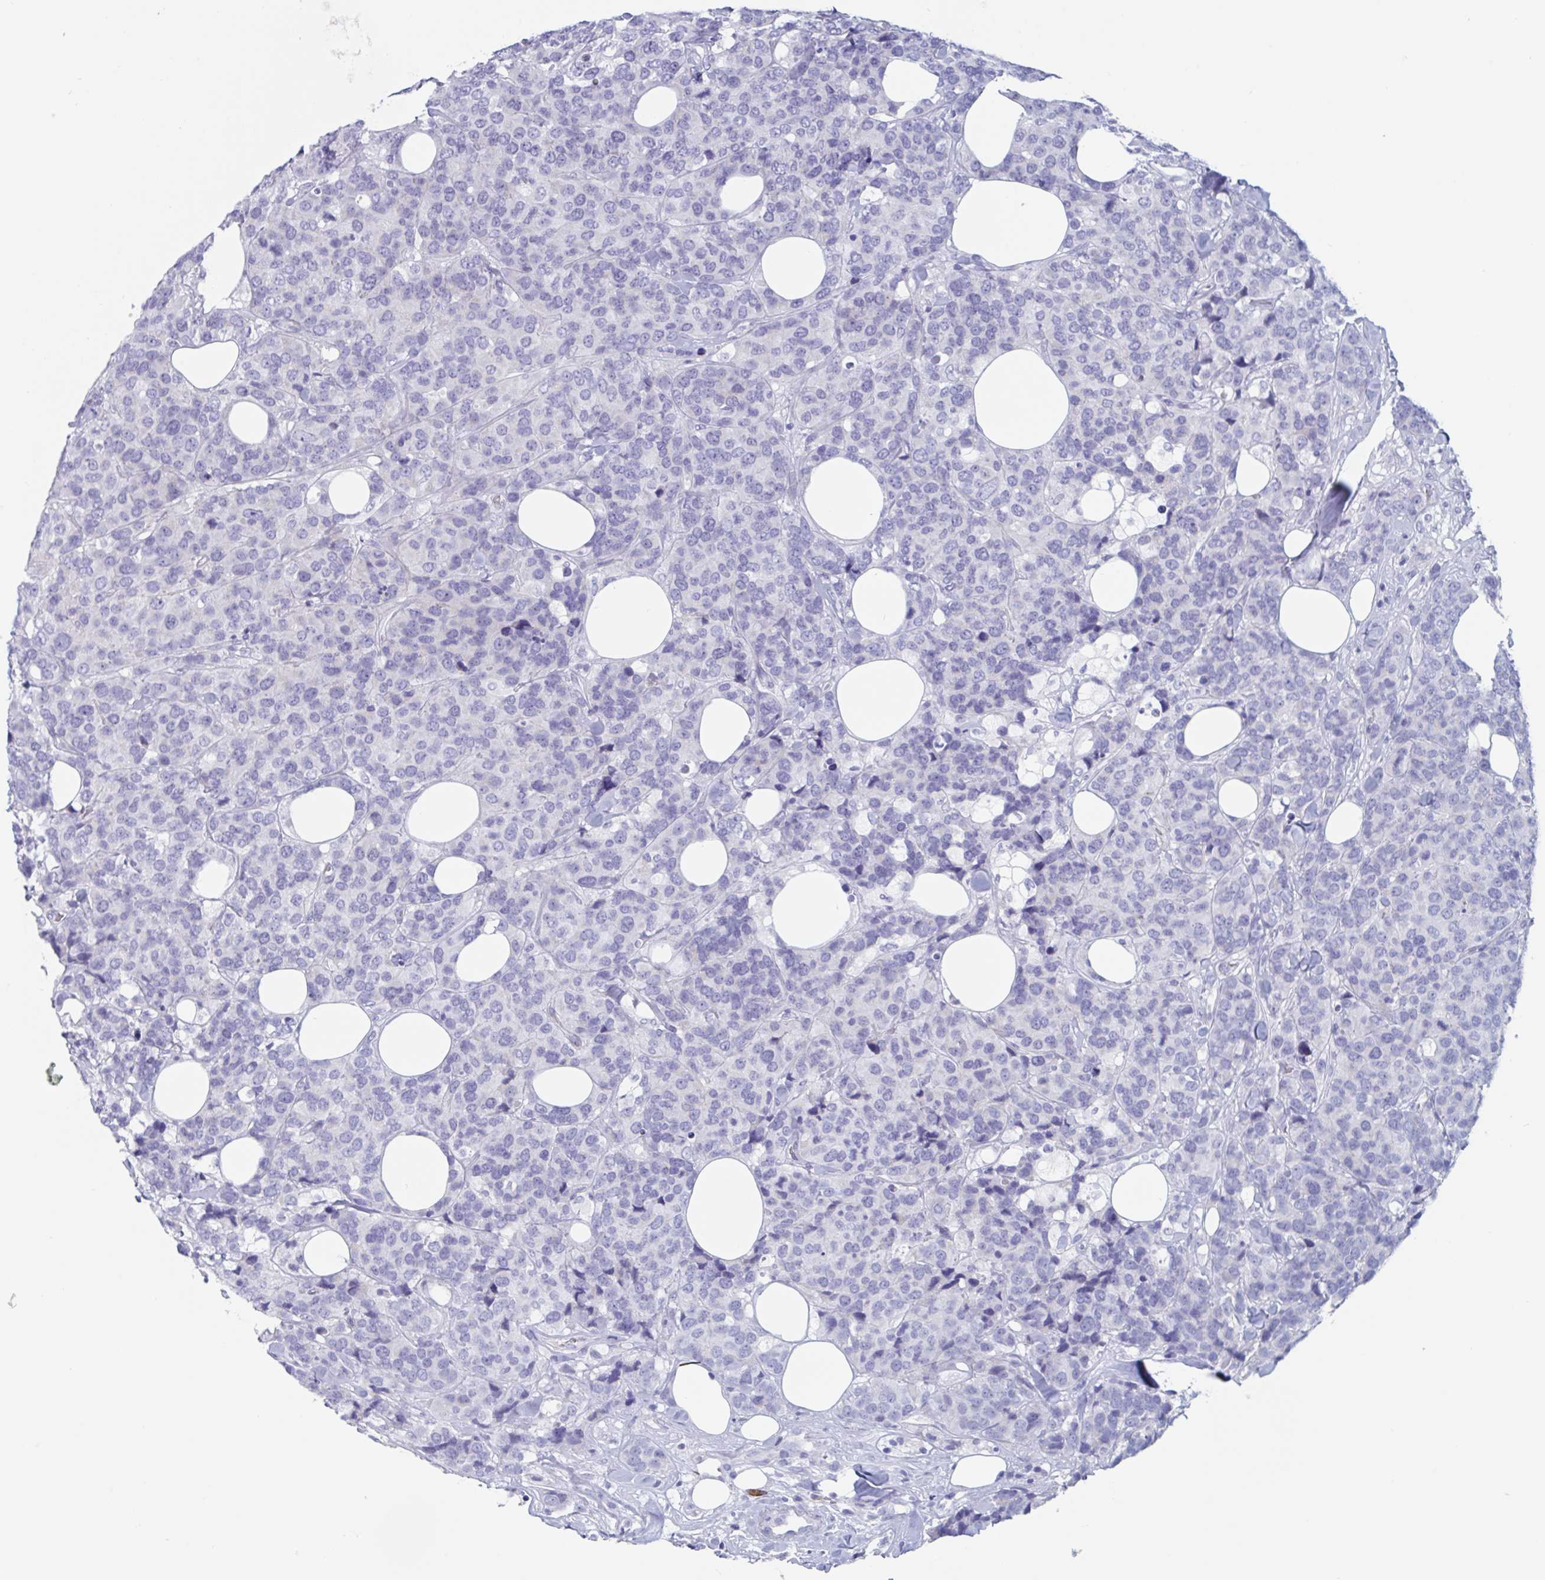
{"staining": {"intensity": "negative", "quantity": "none", "location": "none"}, "tissue": "breast cancer", "cell_type": "Tumor cells", "image_type": "cancer", "snomed": [{"axis": "morphology", "description": "Lobular carcinoma"}, {"axis": "topography", "description": "Breast"}], "caption": "This is an immunohistochemistry image of human breast cancer (lobular carcinoma). There is no expression in tumor cells.", "gene": "DPEP3", "patient": {"sex": "female", "age": 59}}